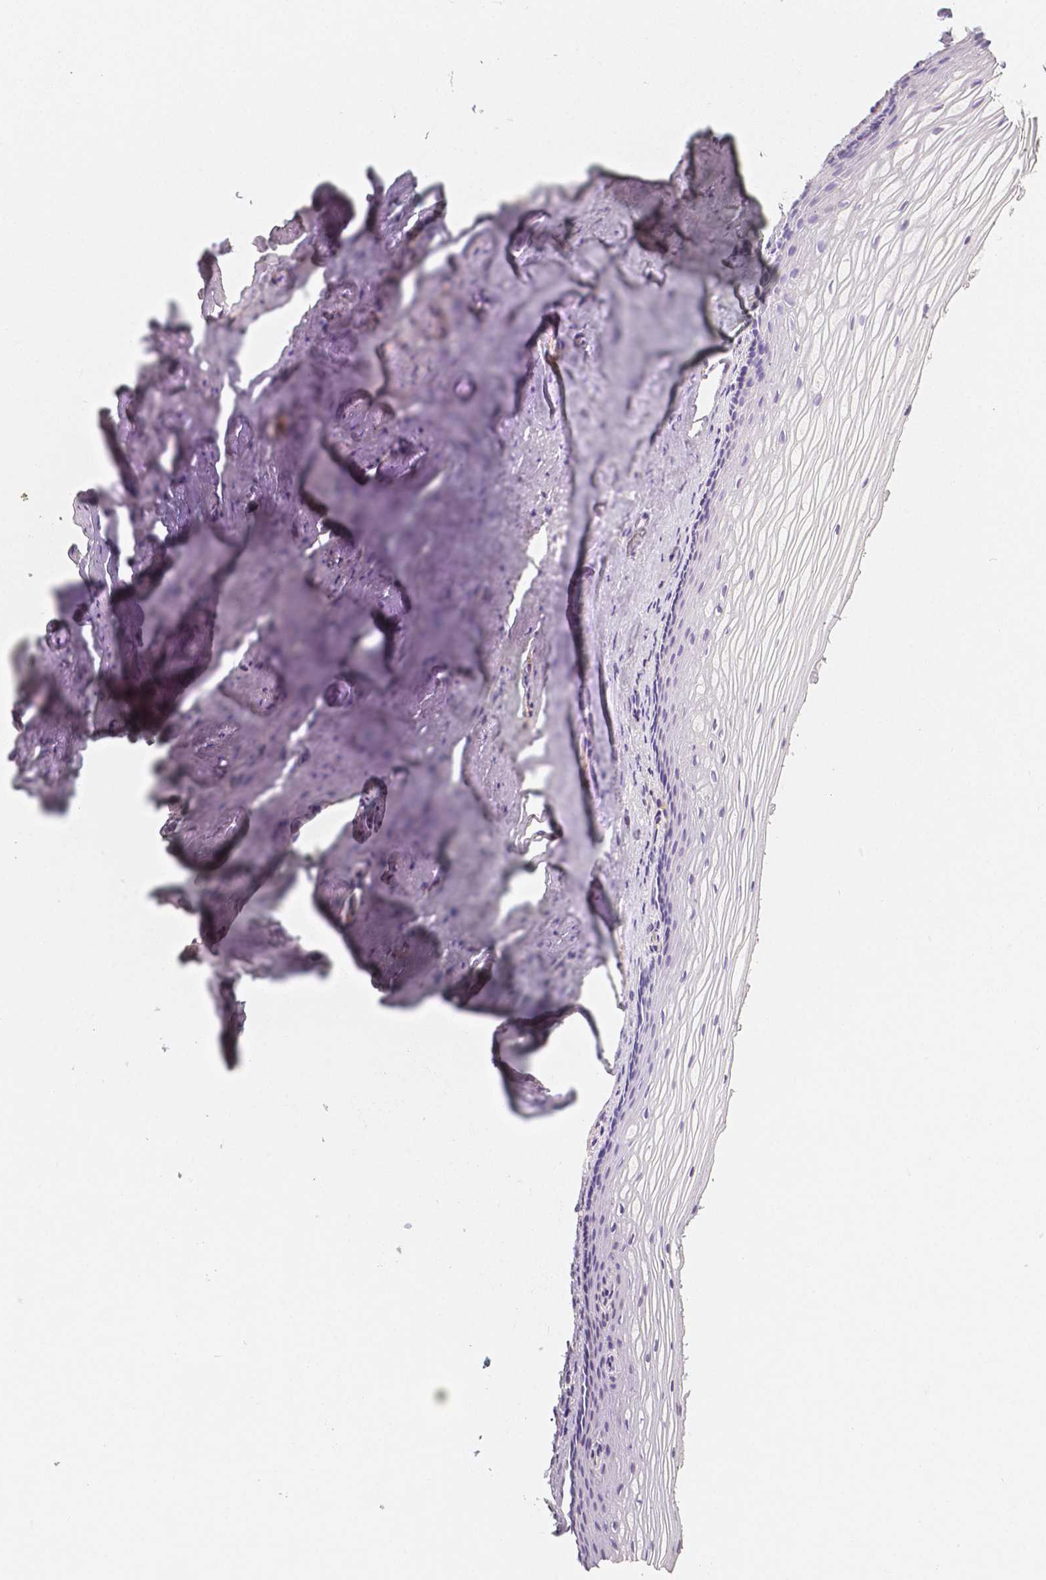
{"staining": {"intensity": "negative", "quantity": "none", "location": "none"}, "tissue": "vagina", "cell_type": "Squamous epithelial cells", "image_type": "normal", "snomed": [{"axis": "morphology", "description": "Normal tissue, NOS"}, {"axis": "topography", "description": "Vagina"}], "caption": "Immunohistochemical staining of normal human vagina reveals no significant expression in squamous epithelial cells.", "gene": "THY1", "patient": {"sex": "female", "age": 52}}